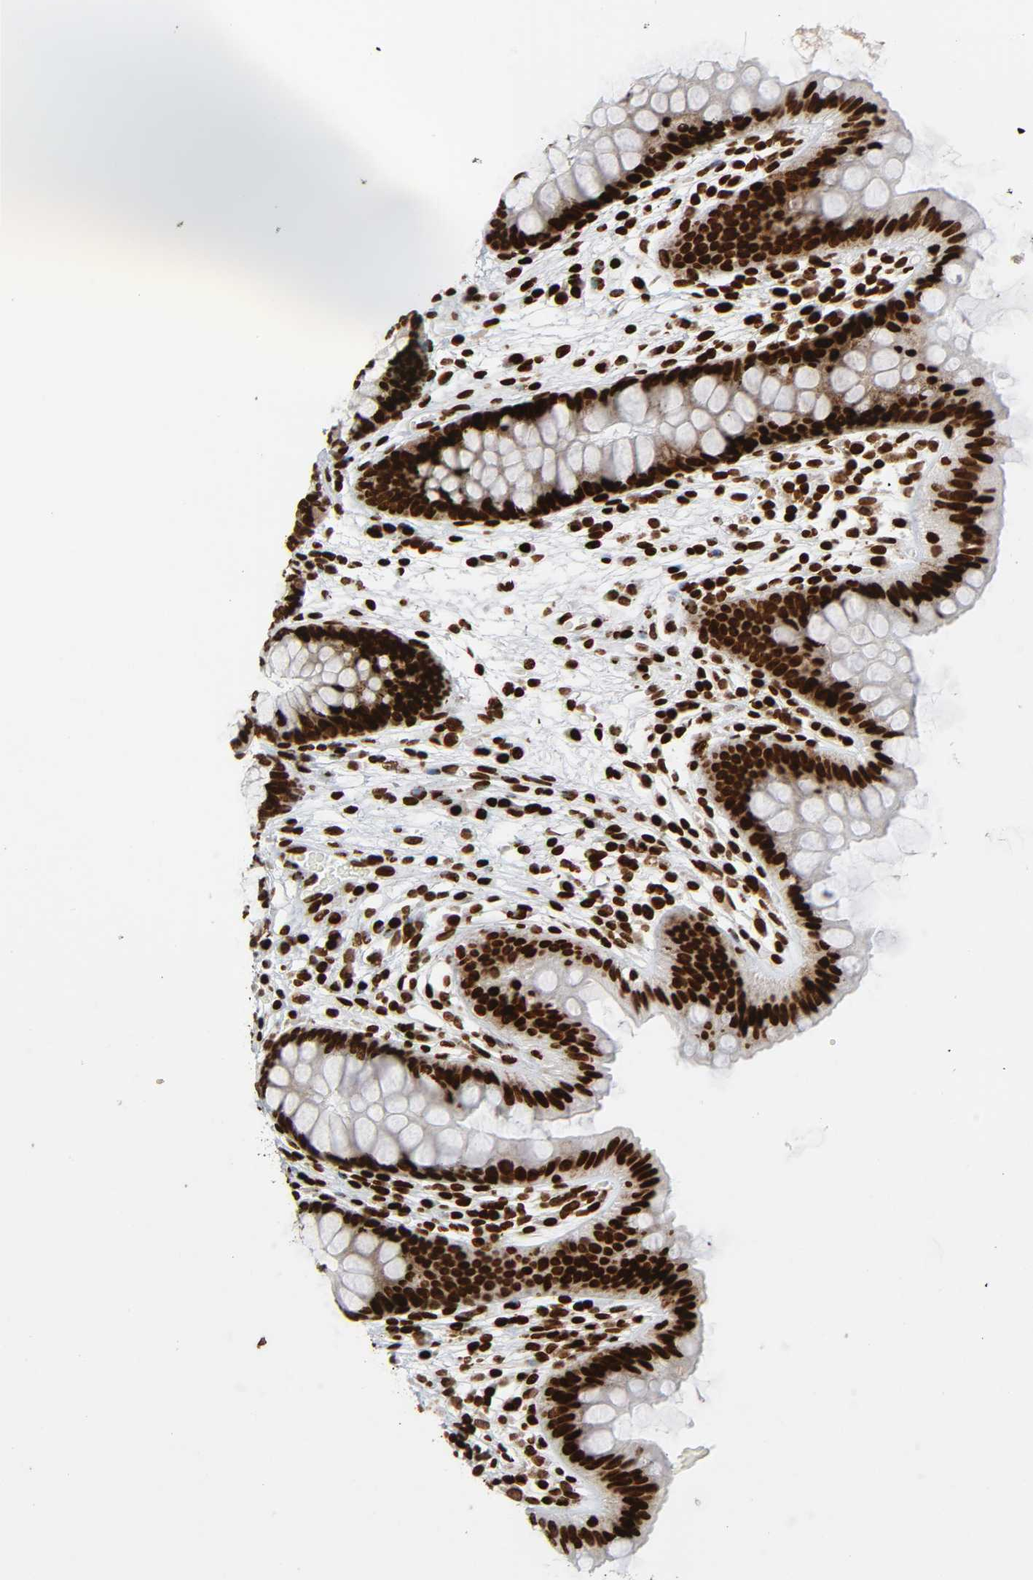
{"staining": {"intensity": "strong", "quantity": ">75%", "location": "nuclear"}, "tissue": "colon", "cell_type": "Endothelial cells", "image_type": "normal", "snomed": [{"axis": "morphology", "description": "Normal tissue, NOS"}, {"axis": "topography", "description": "Smooth muscle"}, {"axis": "topography", "description": "Colon"}], "caption": "DAB immunohistochemical staining of benign human colon reveals strong nuclear protein positivity in approximately >75% of endothelial cells.", "gene": "RXRA", "patient": {"sex": "male", "age": 67}}